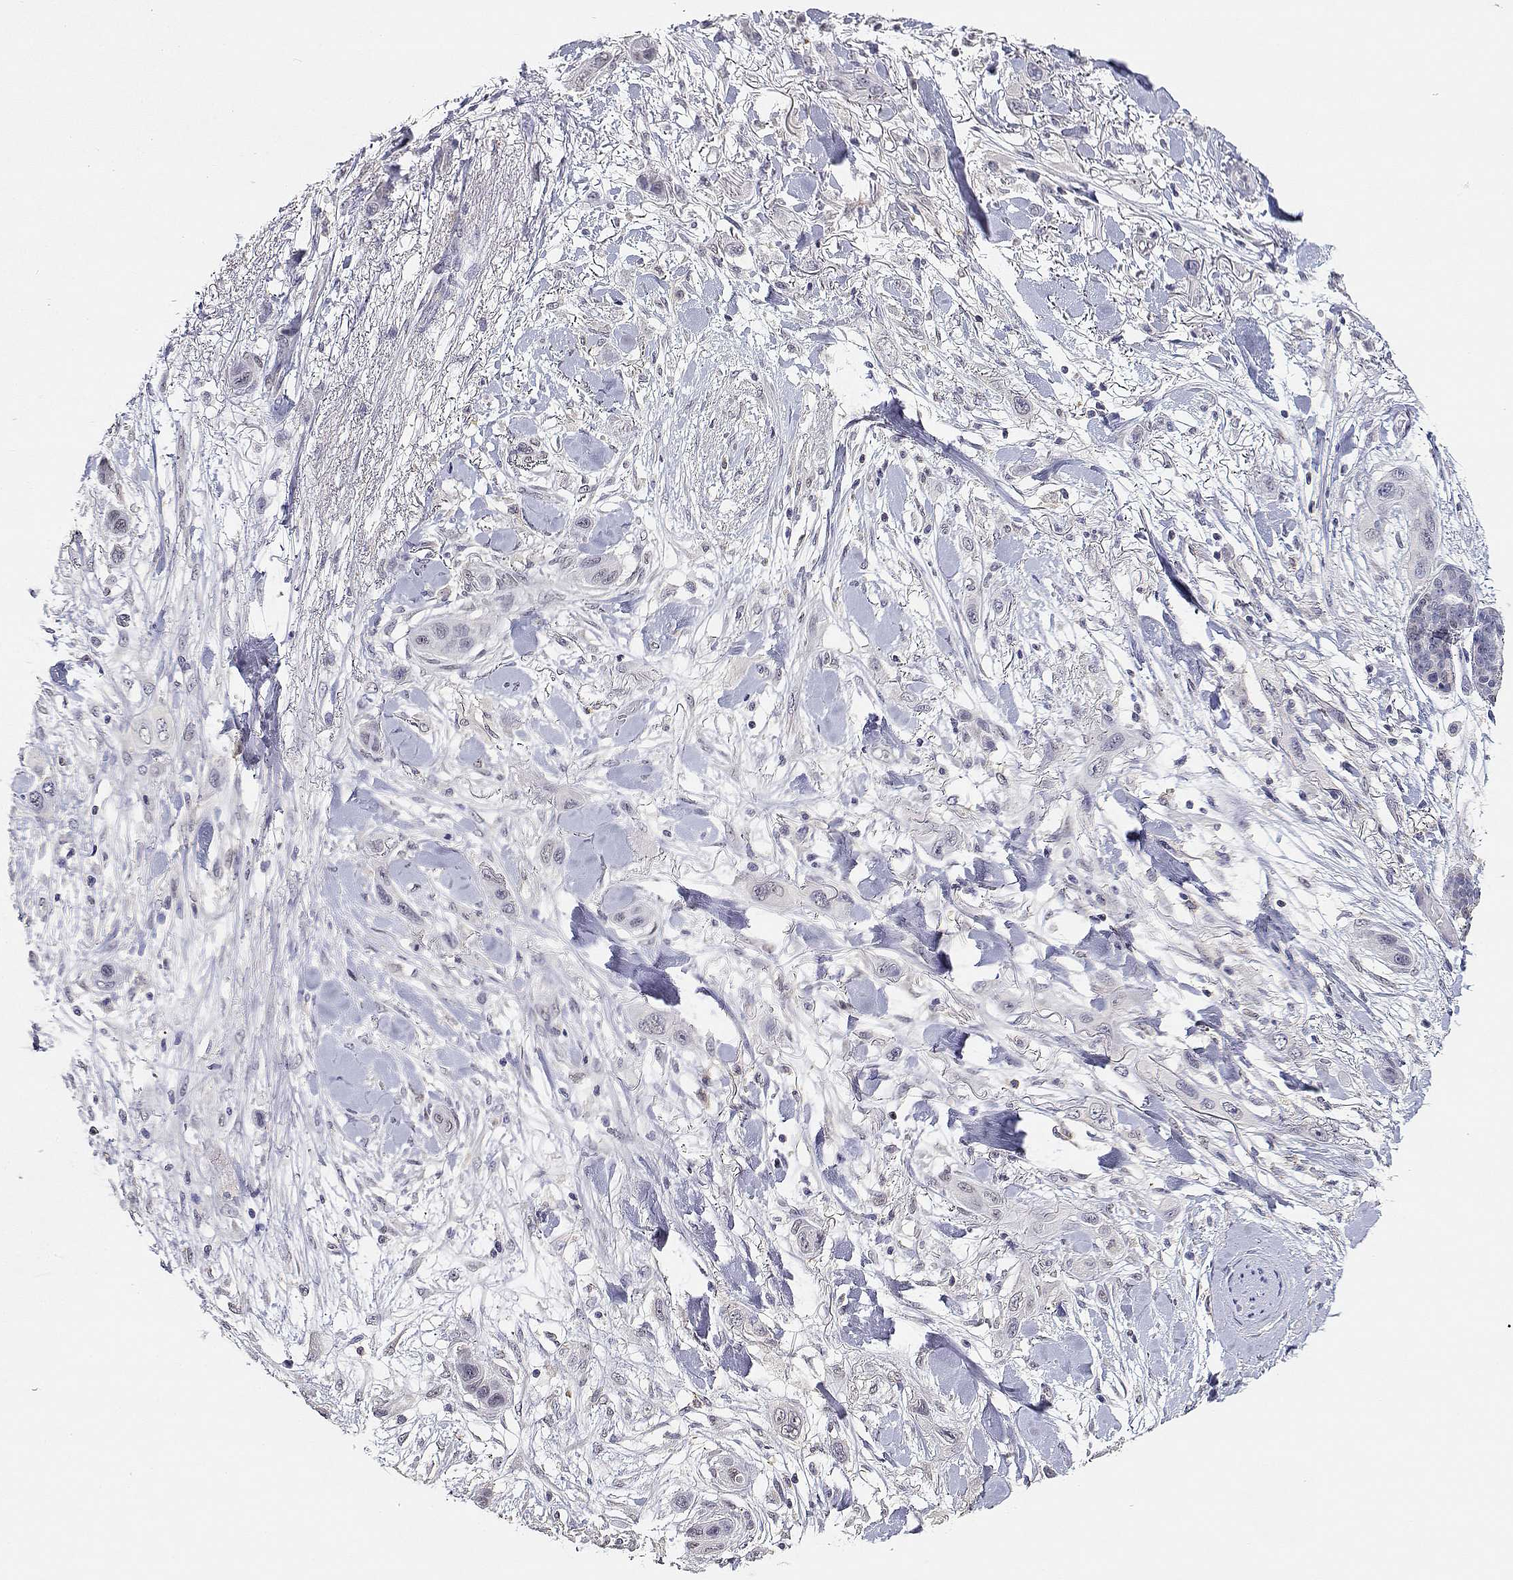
{"staining": {"intensity": "negative", "quantity": "none", "location": "none"}, "tissue": "skin cancer", "cell_type": "Tumor cells", "image_type": "cancer", "snomed": [{"axis": "morphology", "description": "Squamous cell carcinoma, NOS"}, {"axis": "topography", "description": "Skin"}], "caption": "Photomicrograph shows no significant protein staining in tumor cells of squamous cell carcinoma (skin).", "gene": "ADA", "patient": {"sex": "male", "age": 79}}